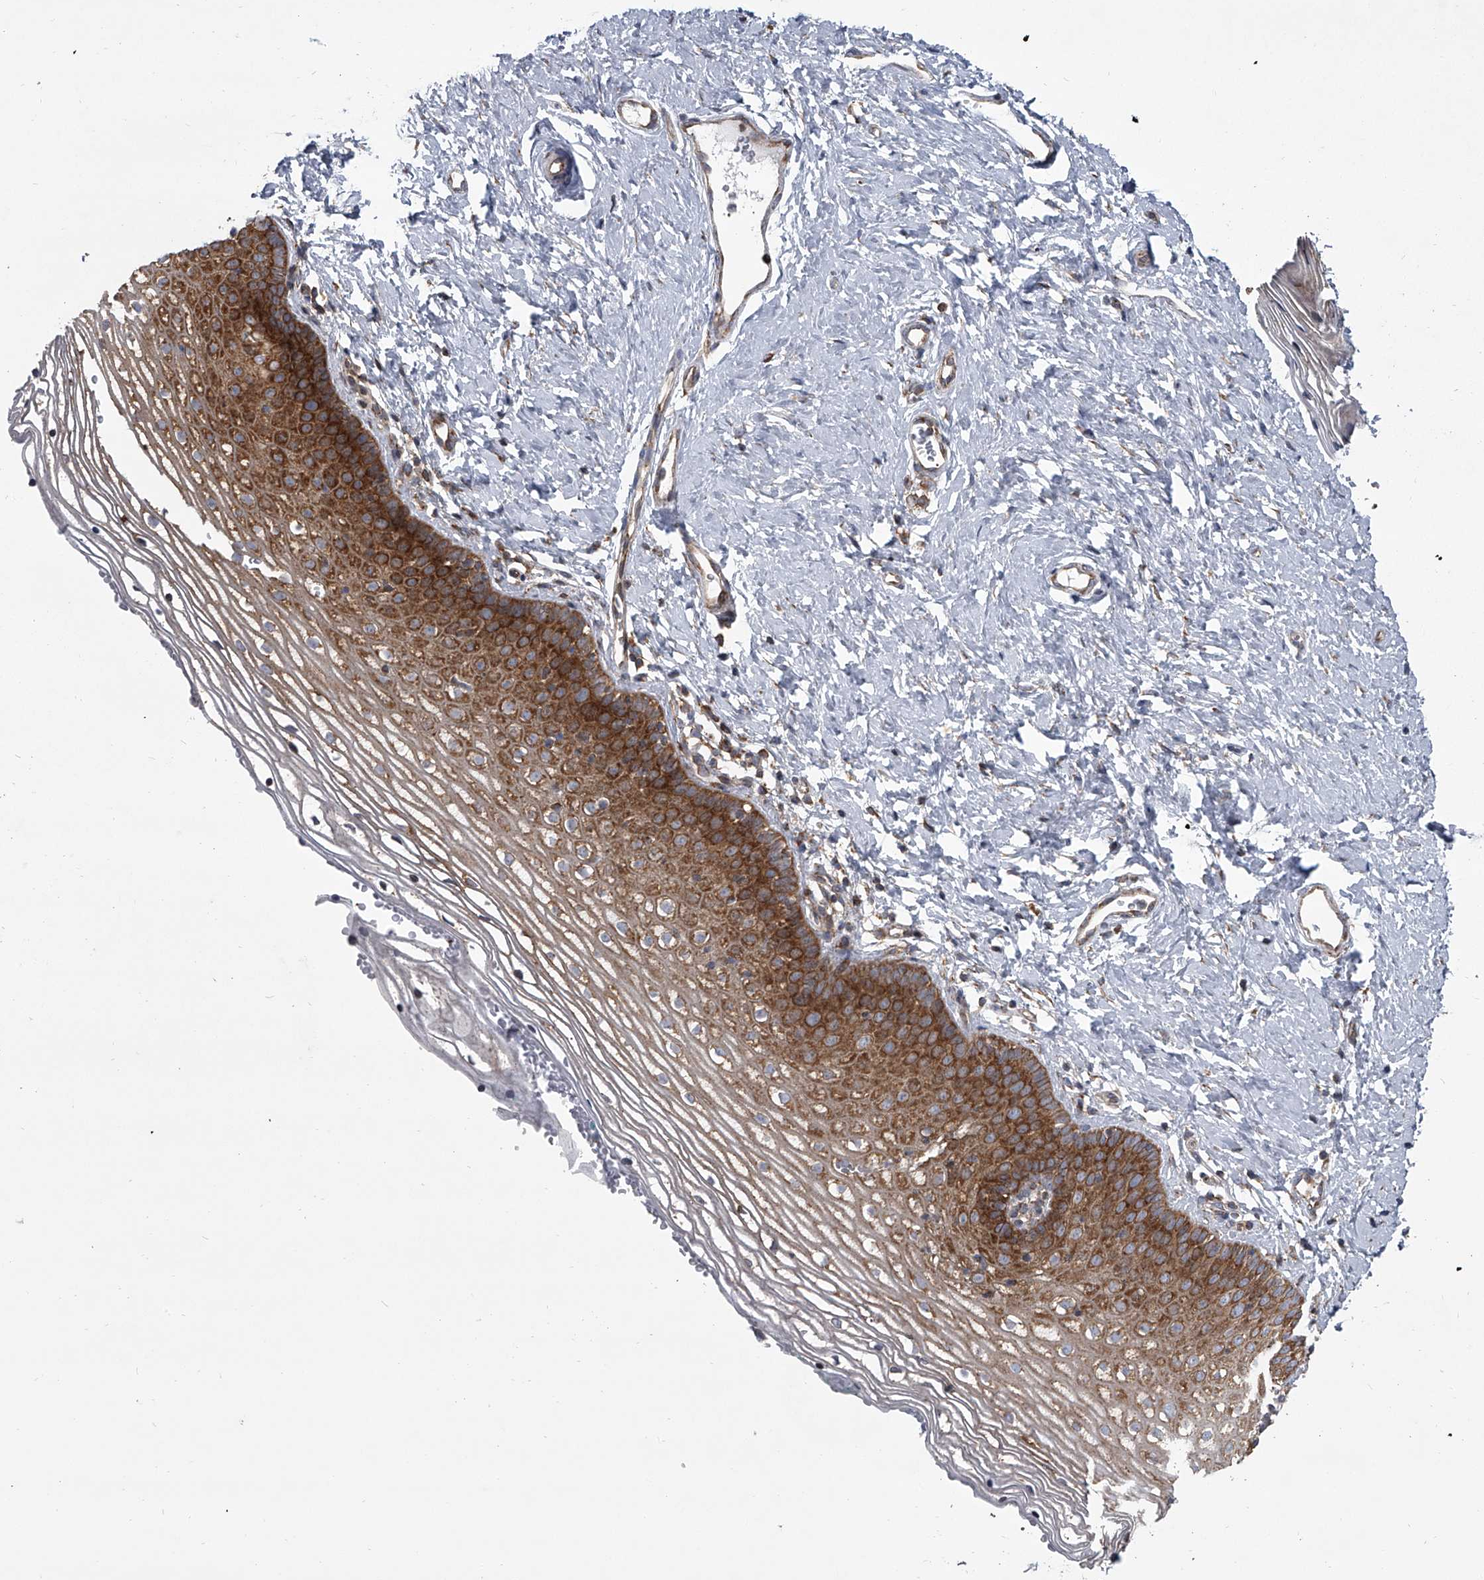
{"staining": {"intensity": "strong", "quantity": ">75%", "location": "cytoplasmic/membranous"}, "tissue": "vagina", "cell_type": "Squamous epithelial cells", "image_type": "normal", "snomed": [{"axis": "morphology", "description": "Normal tissue, NOS"}, {"axis": "topography", "description": "Vagina"}], "caption": "High-power microscopy captured an immunohistochemistry histopathology image of benign vagina, revealing strong cytoplasmic/membranous expression in about >75% of squamous epithelial cells. (Brightfield microscopy of DAB IHC at high magnification).", "gene": "ZC3H15", "patient": {"sex": "female", "age": 32}}